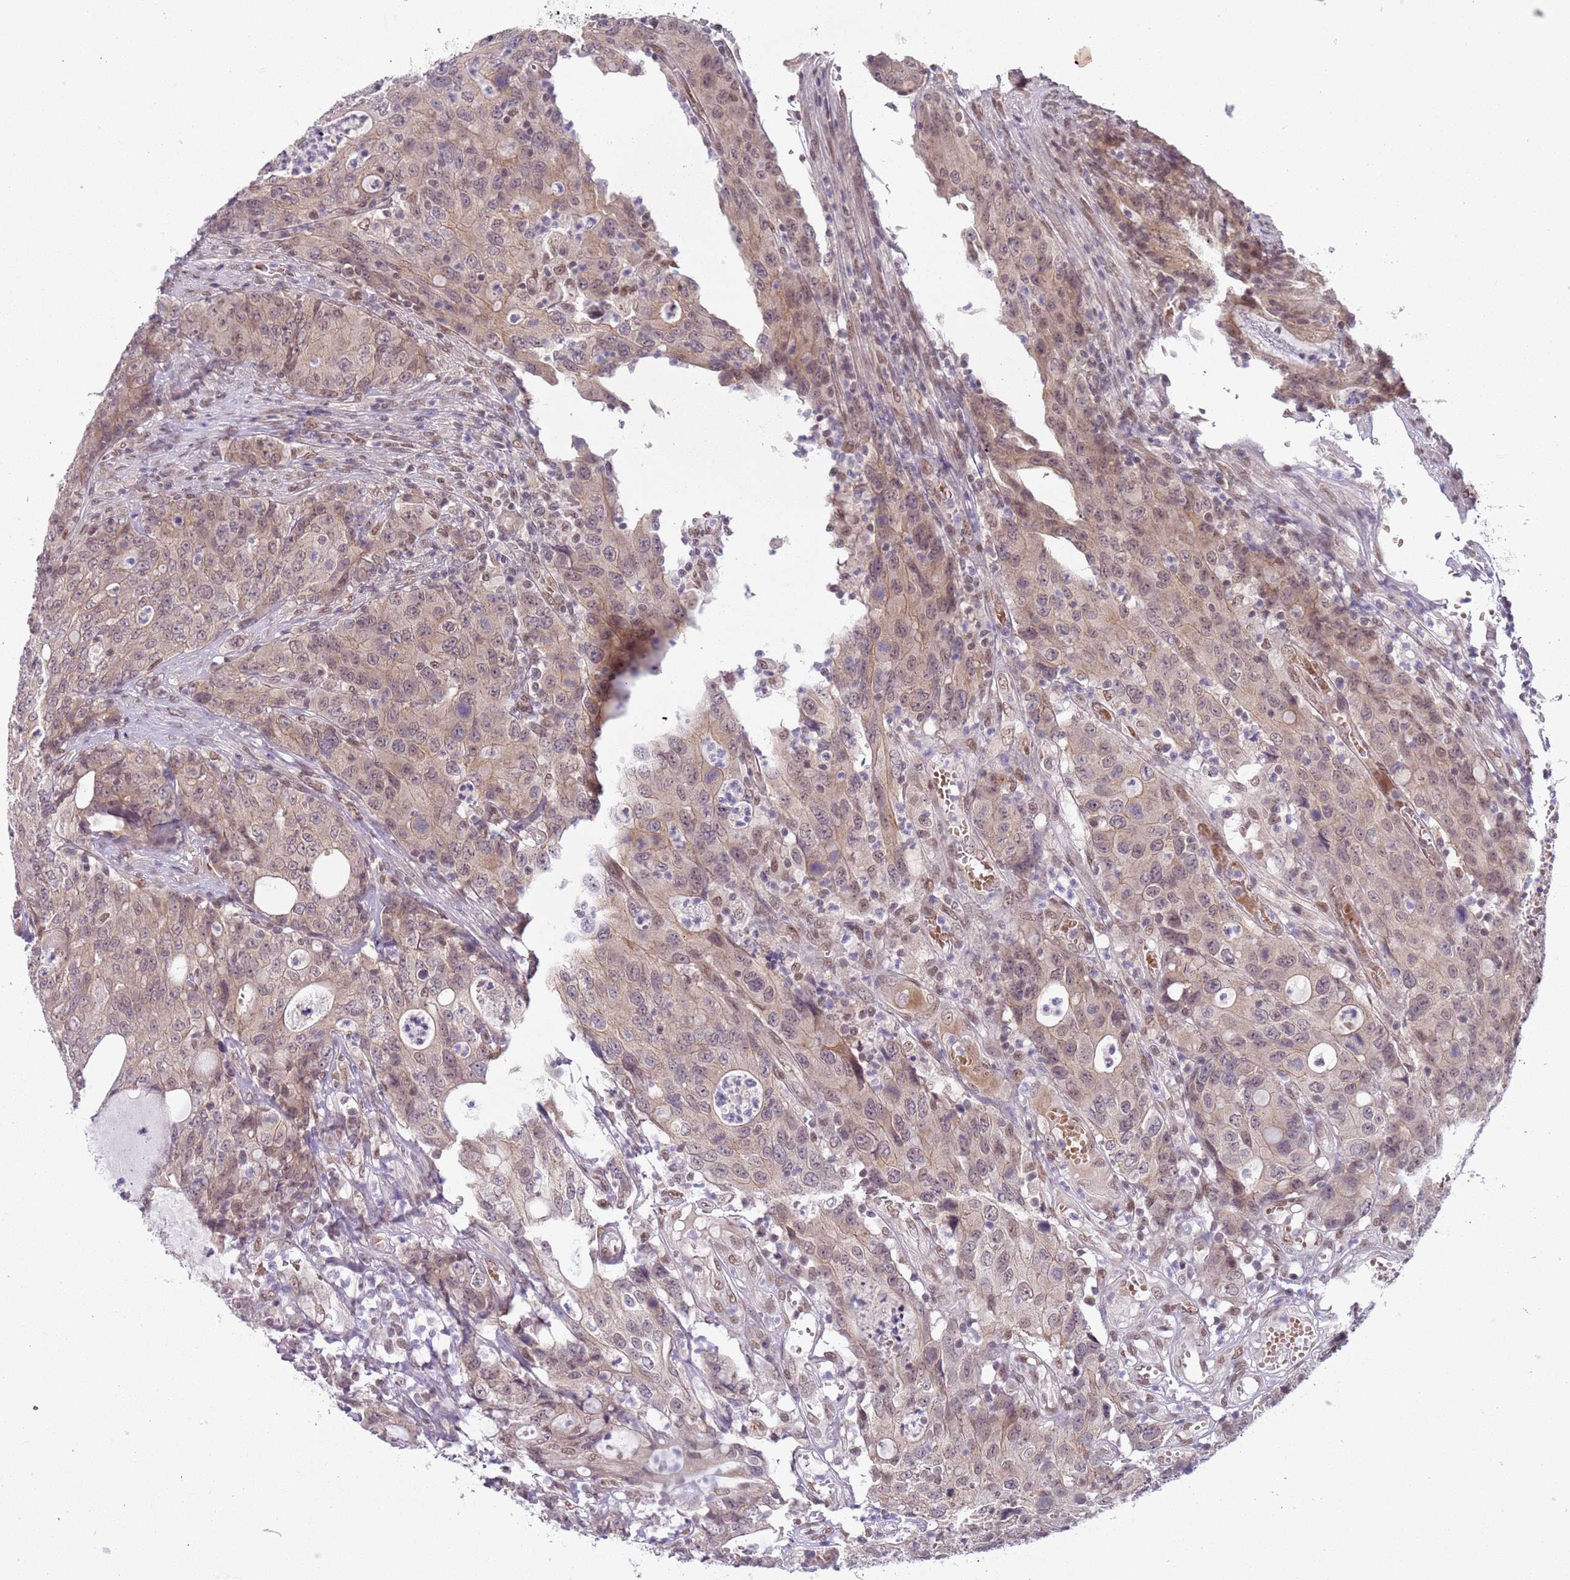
{"staining": {"intensity": "weak", "quantity": ">75%", "location": "cytoplasmic/membranous,nuclear"}, "tissue": "colorectal cancer", "cell_type": "Tumor cells", "image_type": "cancer", "snomed": [{"axis": "morphology", "description": "Adenocarcinoma, NOS"}, {"axis": "topography", "description": "Colon"}], "caption": "DAB (3,3'-diaminobenzidine) immunohistochemical staining of colorectal adenocarcinoma reveals weak cytoplasmic/membranous and nuclear protein expression in approximately >75% of tumor cells. (Brightfield microscopy of DAB IHC at high magnification).", "gene": "TM2D1", "patient": {"sex": "male", "age": 83}}